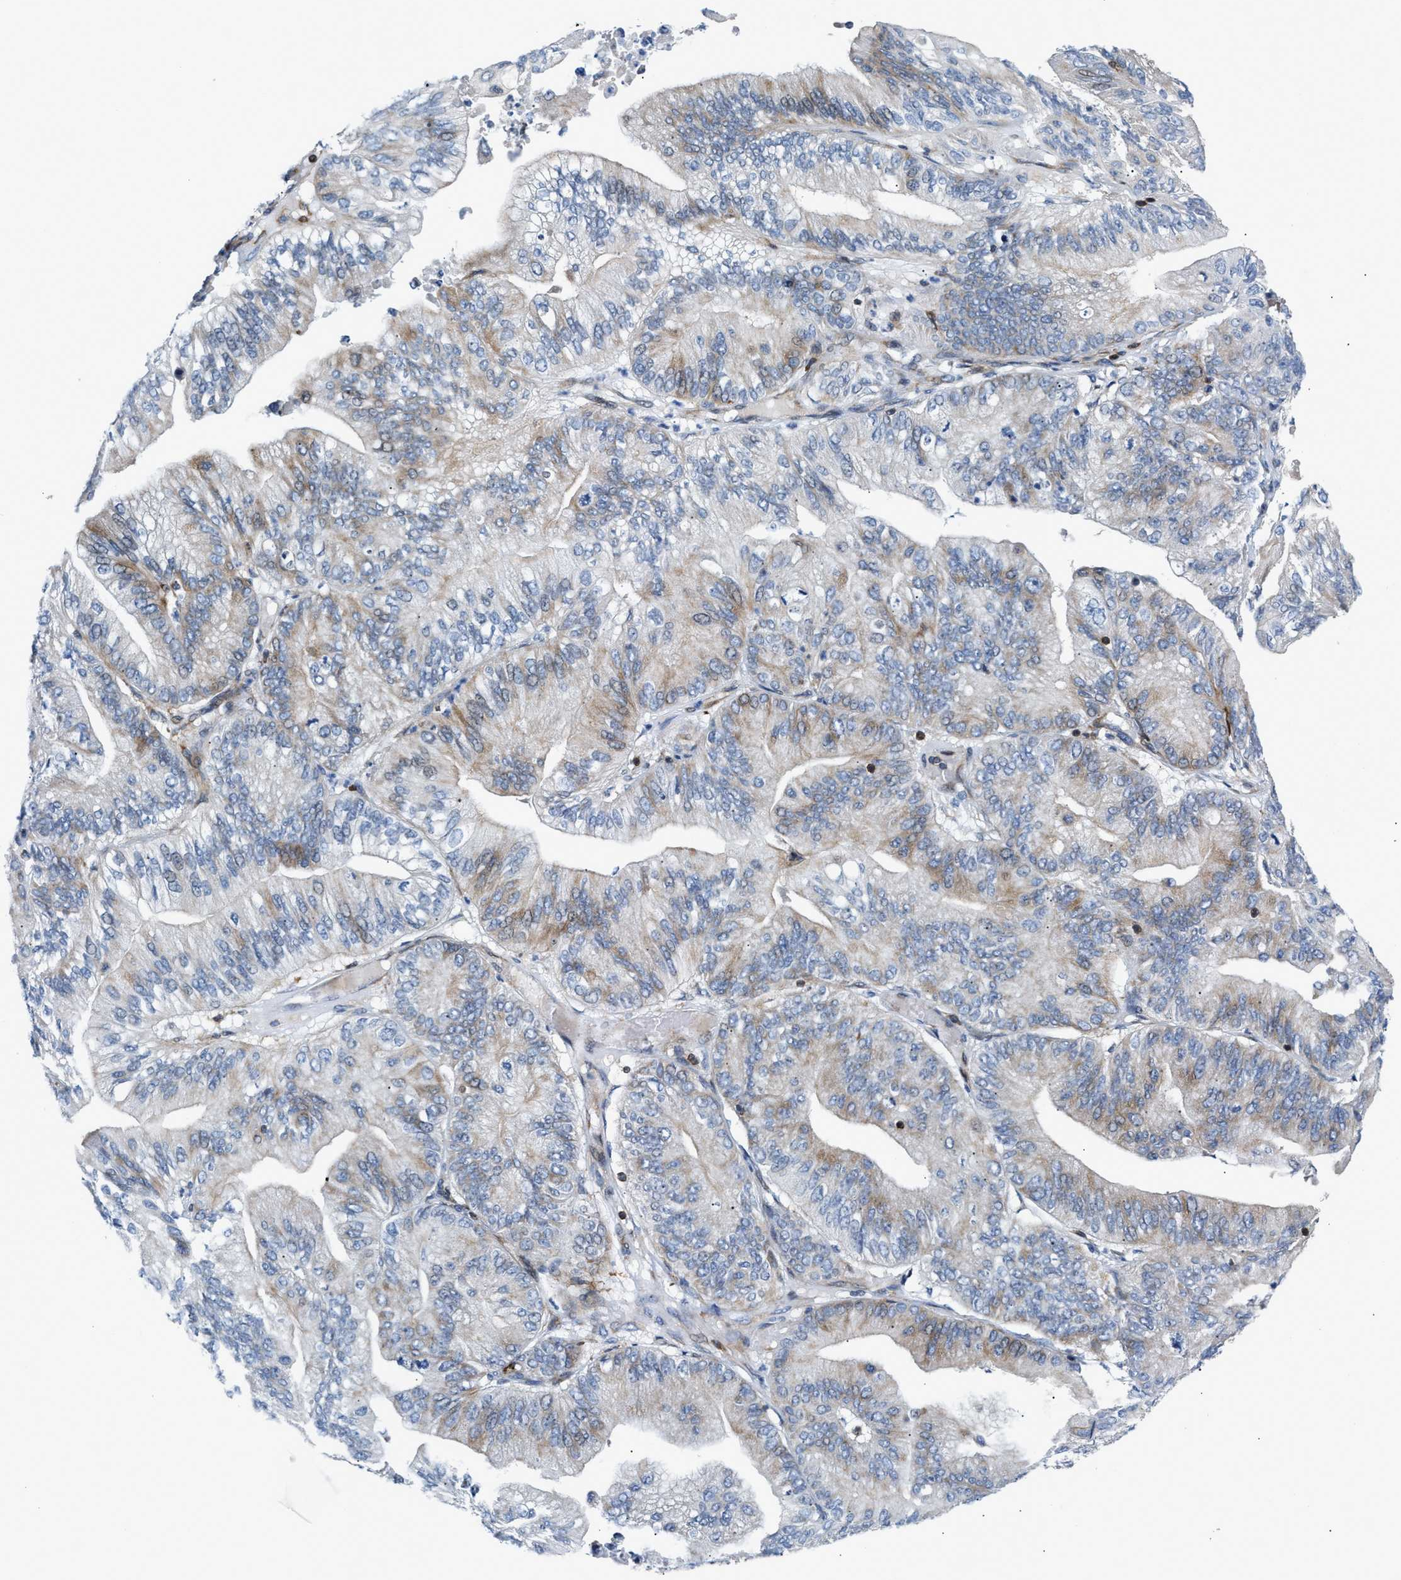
{"staining": {"intensity": "weak", "quantity": "<25%", "location": "cytoplasmic/membranous"}, "tissue": "ovarian cancer", "cell_type": "Tumor cells", "image_type": "cancer", "snomed": [{"axis": "morphology", "description": "Cystadenocarcinoma, mucinous, NOS"}, {"axis": "topography", "description": "Ovary"}], "caption": "Human ovarian cancer (mucinous cystadenocarcinoma) stained for a protein using immunohistochemistry (IHC) reveals no expression in tumor cells.", "gene": "ATP9A", "patient": {"sex": "female", "age": 61}}